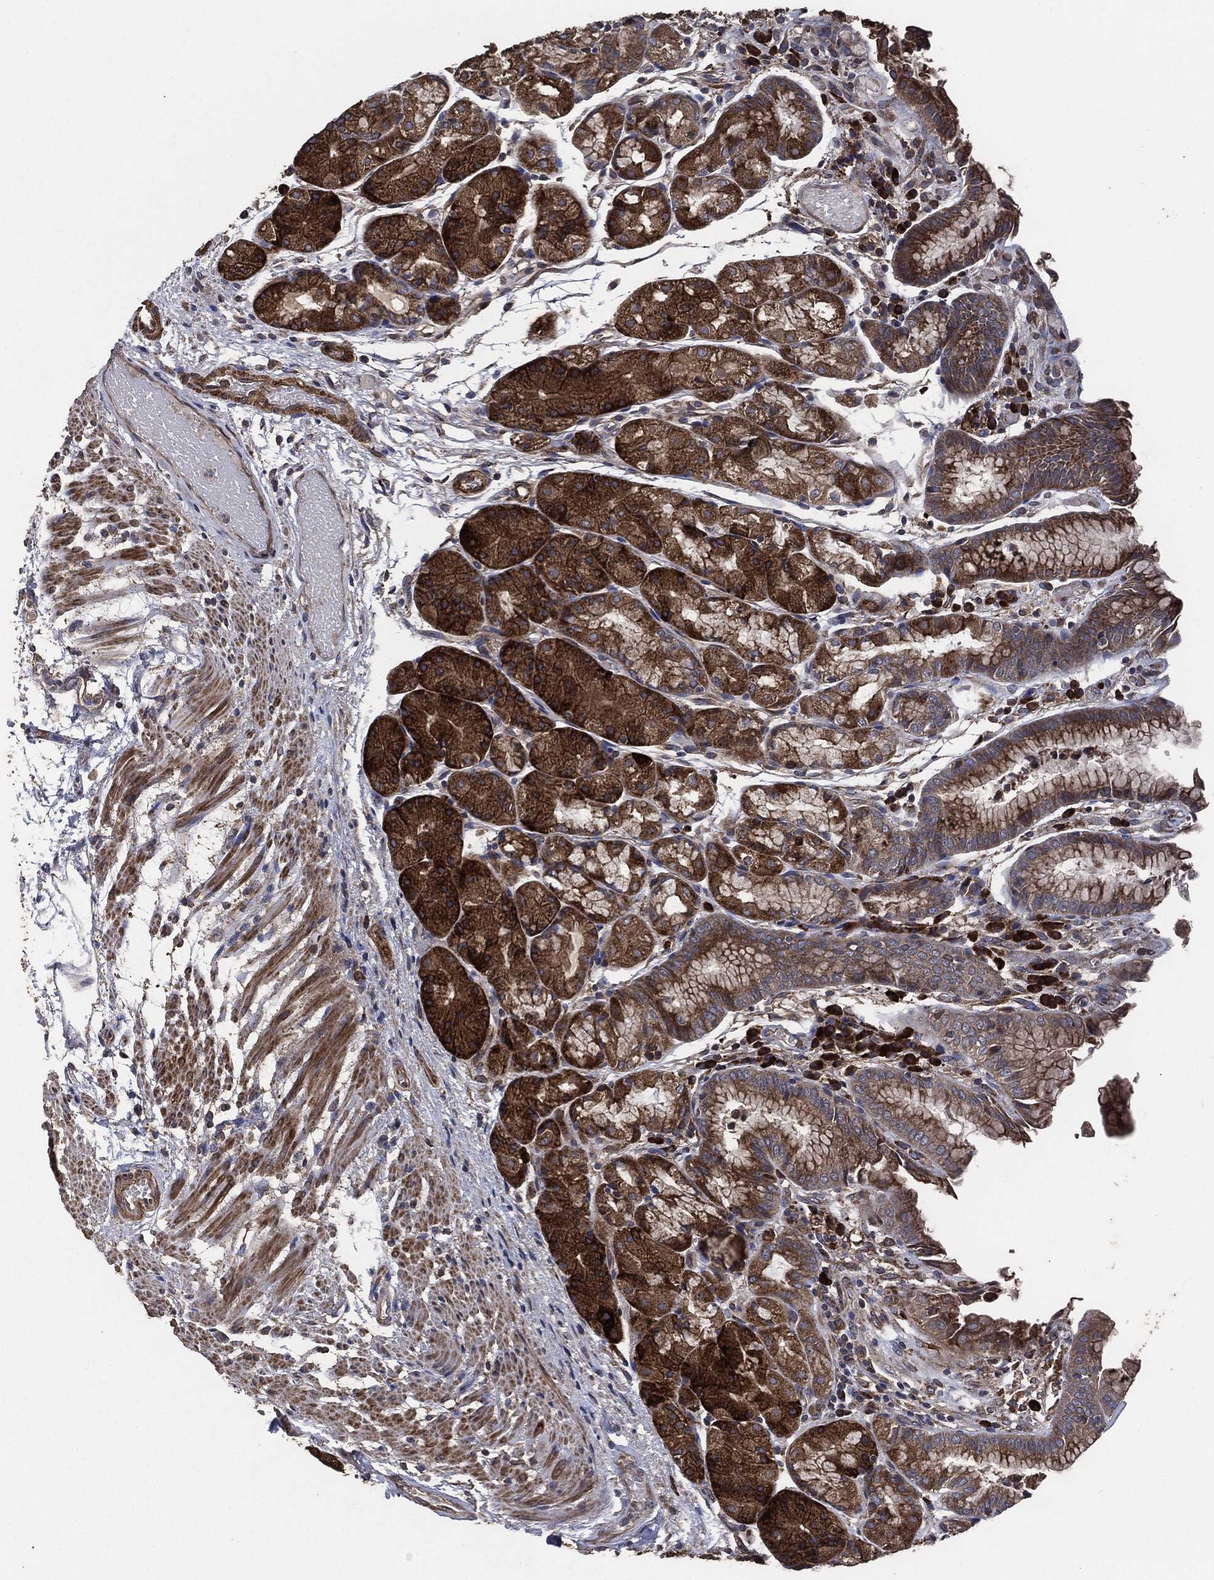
{"staining": {"intensity": "strong", "quantity": "25%-75%", "location": "cytoplasmic/membranous"}, "tissue": "stomach", "cell_type": "Glandular cells", "image_type": "normal", "snomed": [{"axis": "morphology", "description": "Normal tissue, NOS"}, {"axis": "topography", "description": "Stomach, upper"}], "caption": "An immunohistochemistry image of benign tissue is shown. Protein staining in brown shows strong cytoplasmic/membranous positivity in stomach within glandular cells. (IHC, brightfield microscopy, high magnification).", "gene": "STK3", "patient": {"sex": "male", "age": 72}}